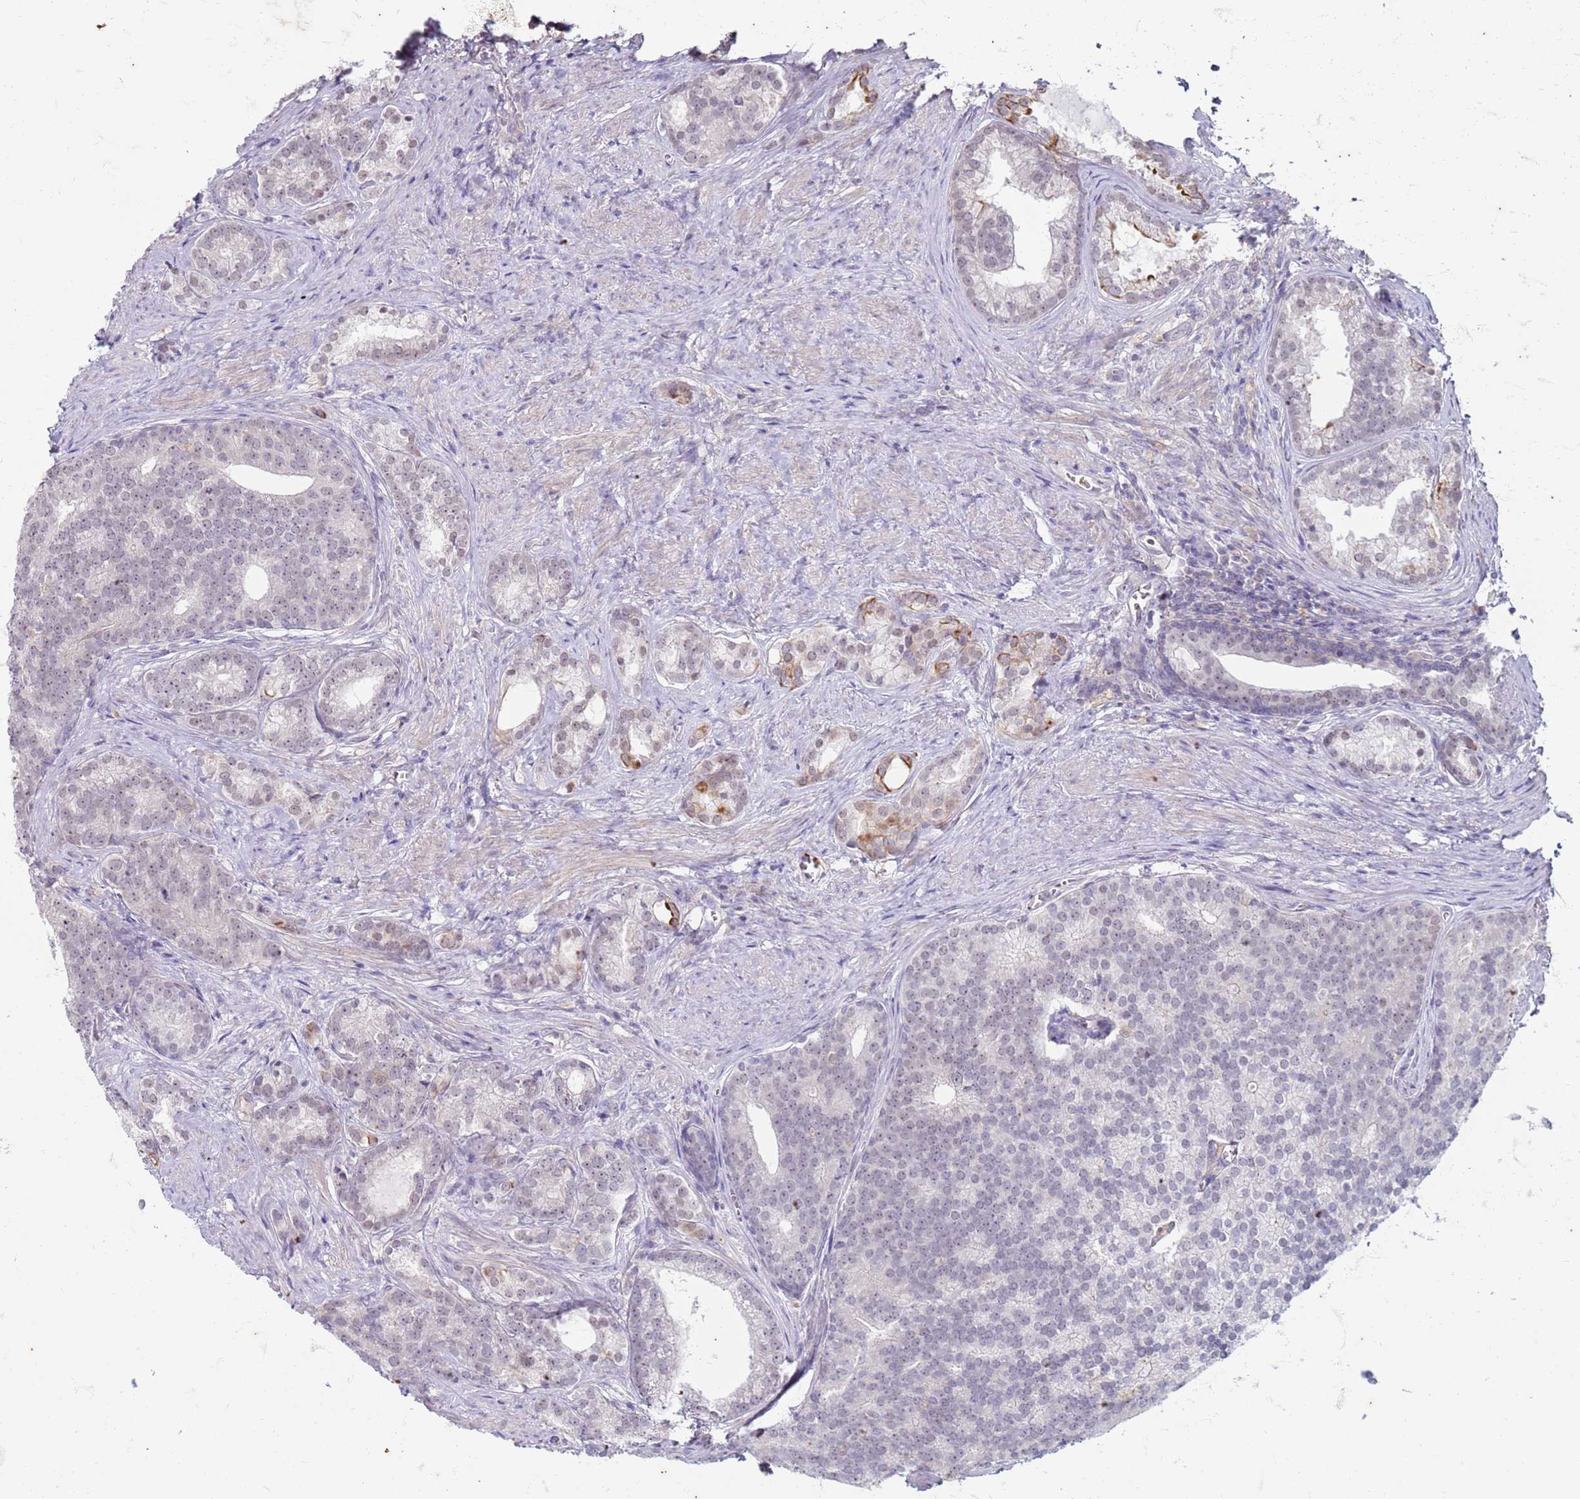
{"staining": {"intensity": "negative", "quantity": "none", "location": "none"}, "tissue": "prostate cancer", "cell_type": "Tumor cells", "image_type": "cancer", "snomed": [{"axis": "morphology", "description": "Adenocarcinoma, Low grade"}, {"axis": "topography", "description": "Prostate"}], "caption": "The immunohistochemistry (IHC) image has no significant expression in tumor cells of prostate cancer tissue. The staining is performed using DAB brown chromogen with nuclei counter-stained in using hematoxylin.", "gene": "SLC15A3", "patient": {"sex": "male", "age": 71}}